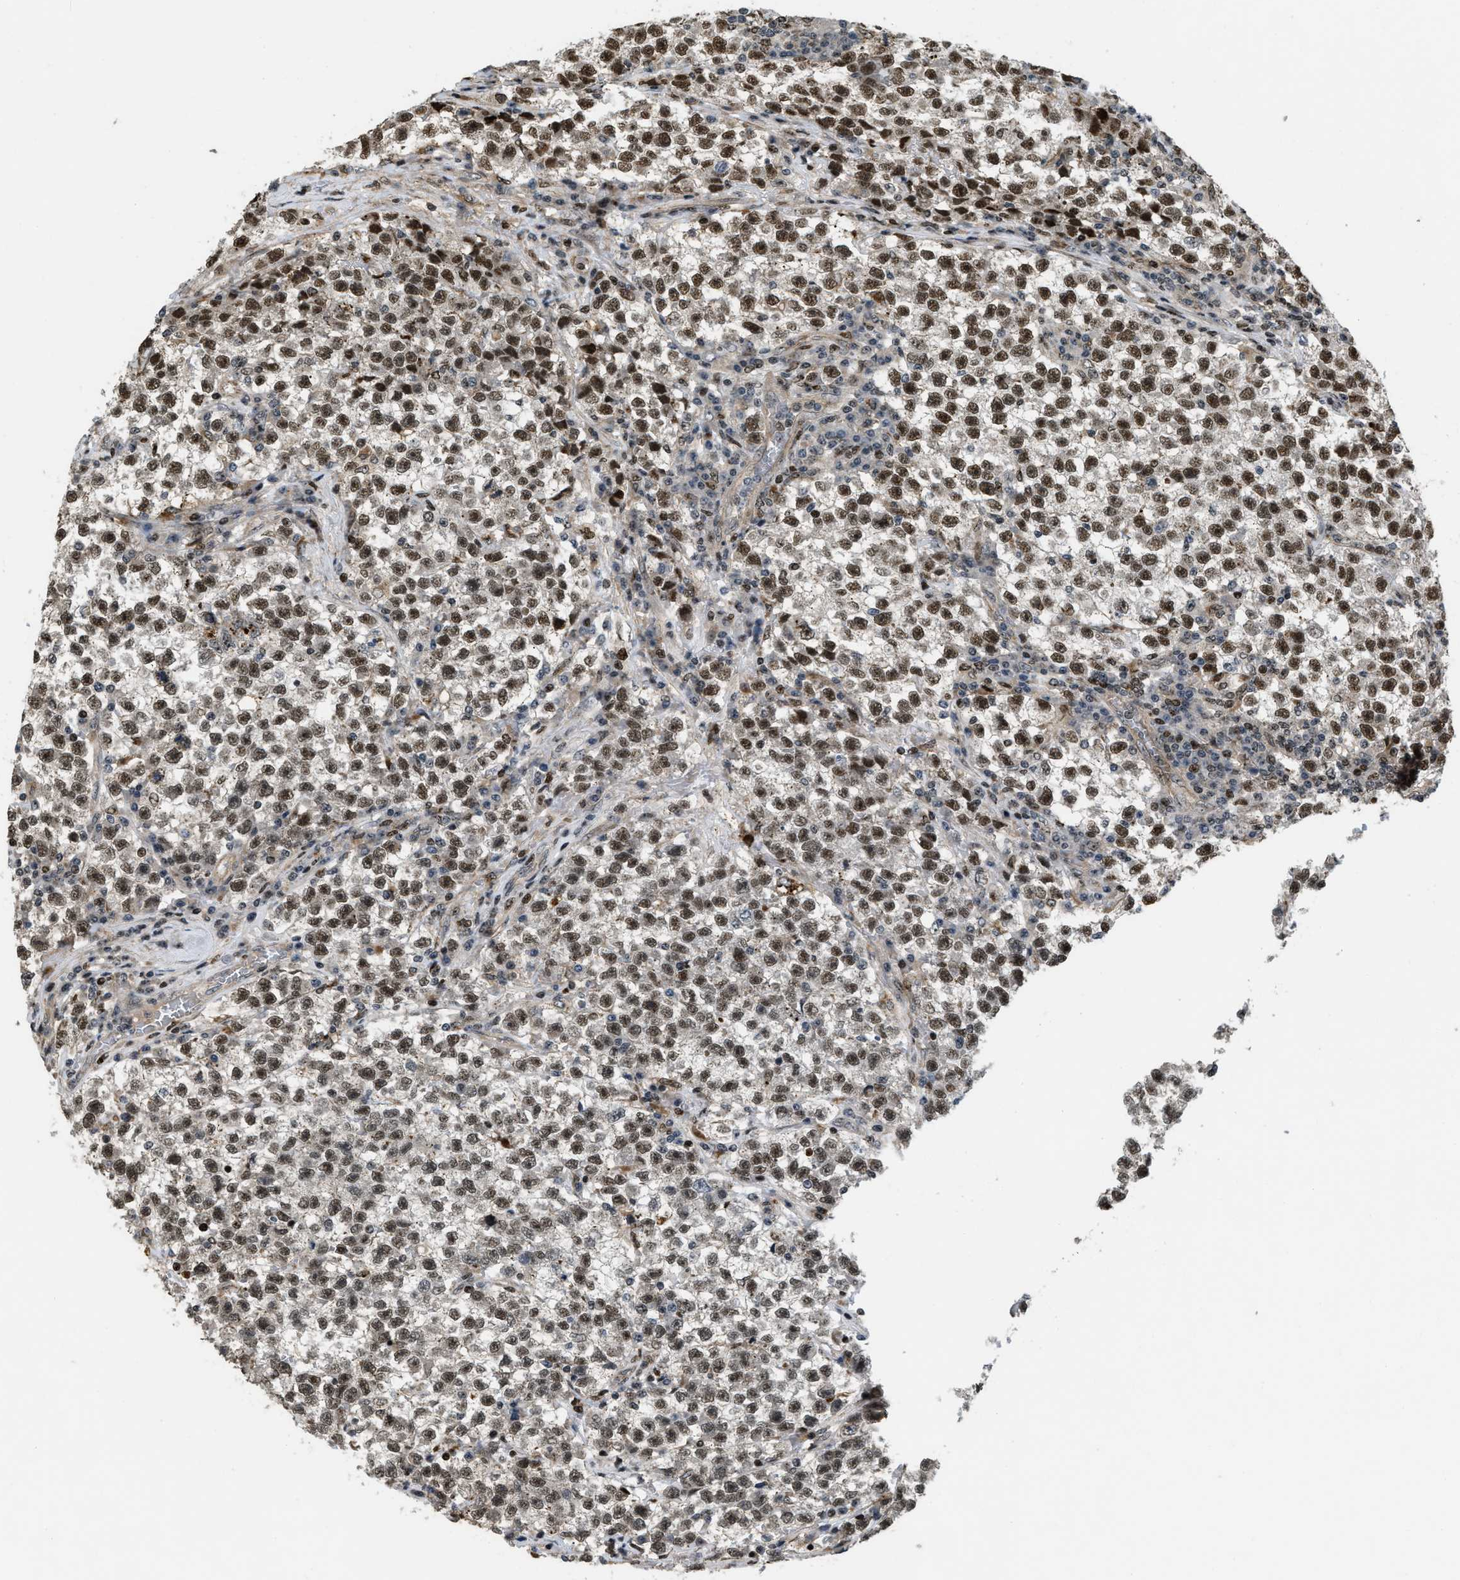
{"staining": {"intensity": "moderate", "quantity": ">75%", "location": "nuclear"}, "tissue": "testis cancer", "cell_type": "Tumor cells", "image_type": "cancer", "snomed": [{"axis": "morphology", "description": "Seminoma, NOS"}, {"axis": "topography", "description": "Testis"}], "caption": "Moderate nuclear positivity for a protein is identified in approximately >75% of tumor cells of testis cancer (seminoma) using immunohistochemistry.", "gene": "LTA4H", "patient": {"sex": "male", "age": 22}}